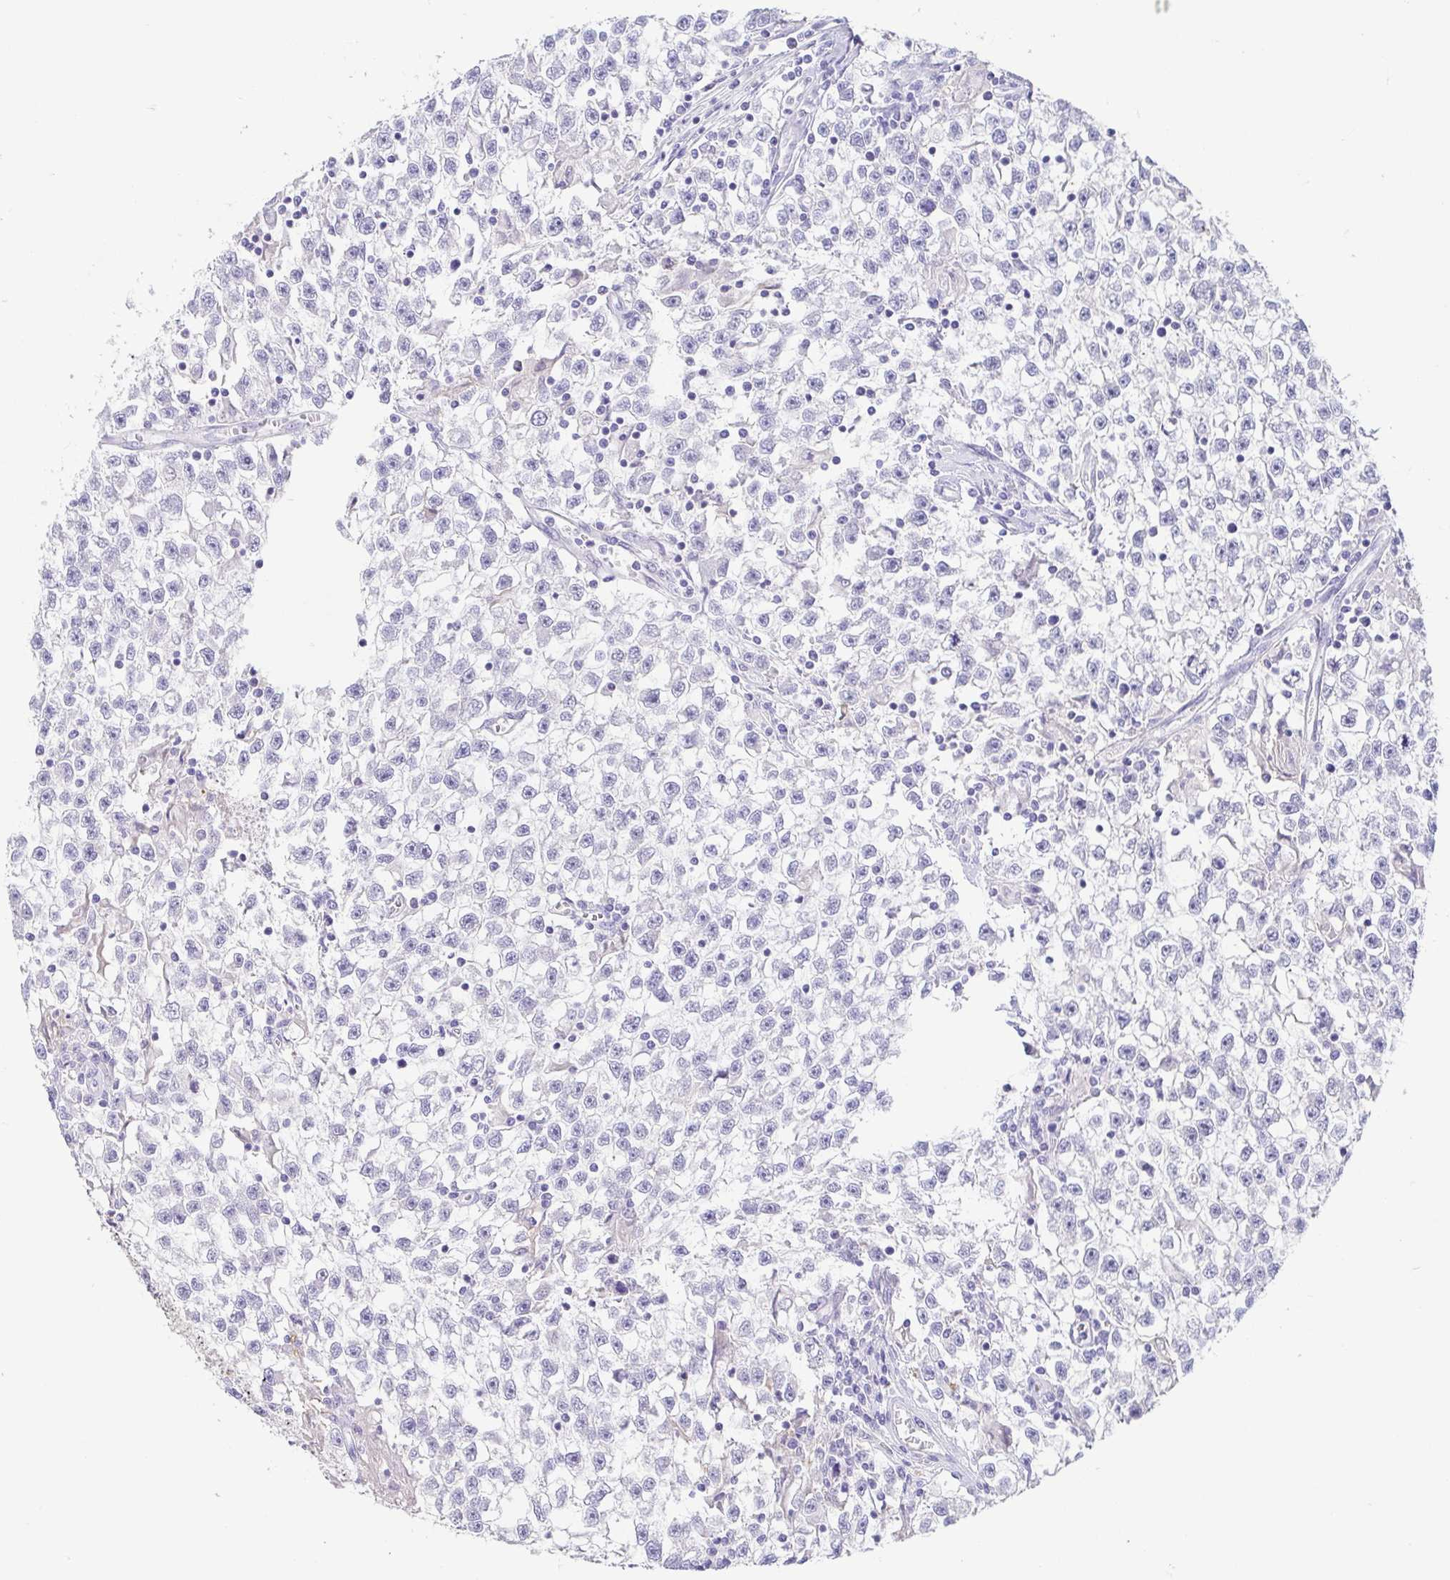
{"staining": {"intensity": "negative", "quantity": "none", "location": "none"}, "tissue": "testis cancer", "cell_type": "Tumor cells", "image_type": "cancer", "snomed": [{"axis": "morphology", "description": "Seminoma, NOS"}, {"axis": "topography", "description": "Testis"}], "caption": "IHC histopathology image of neoplastic tissue: testis seminoma stained with DAB demonstrates no significant protein staining in tumor cells.", "gene": "FABP3", "patient": {"sex": "male", "age": 31}}